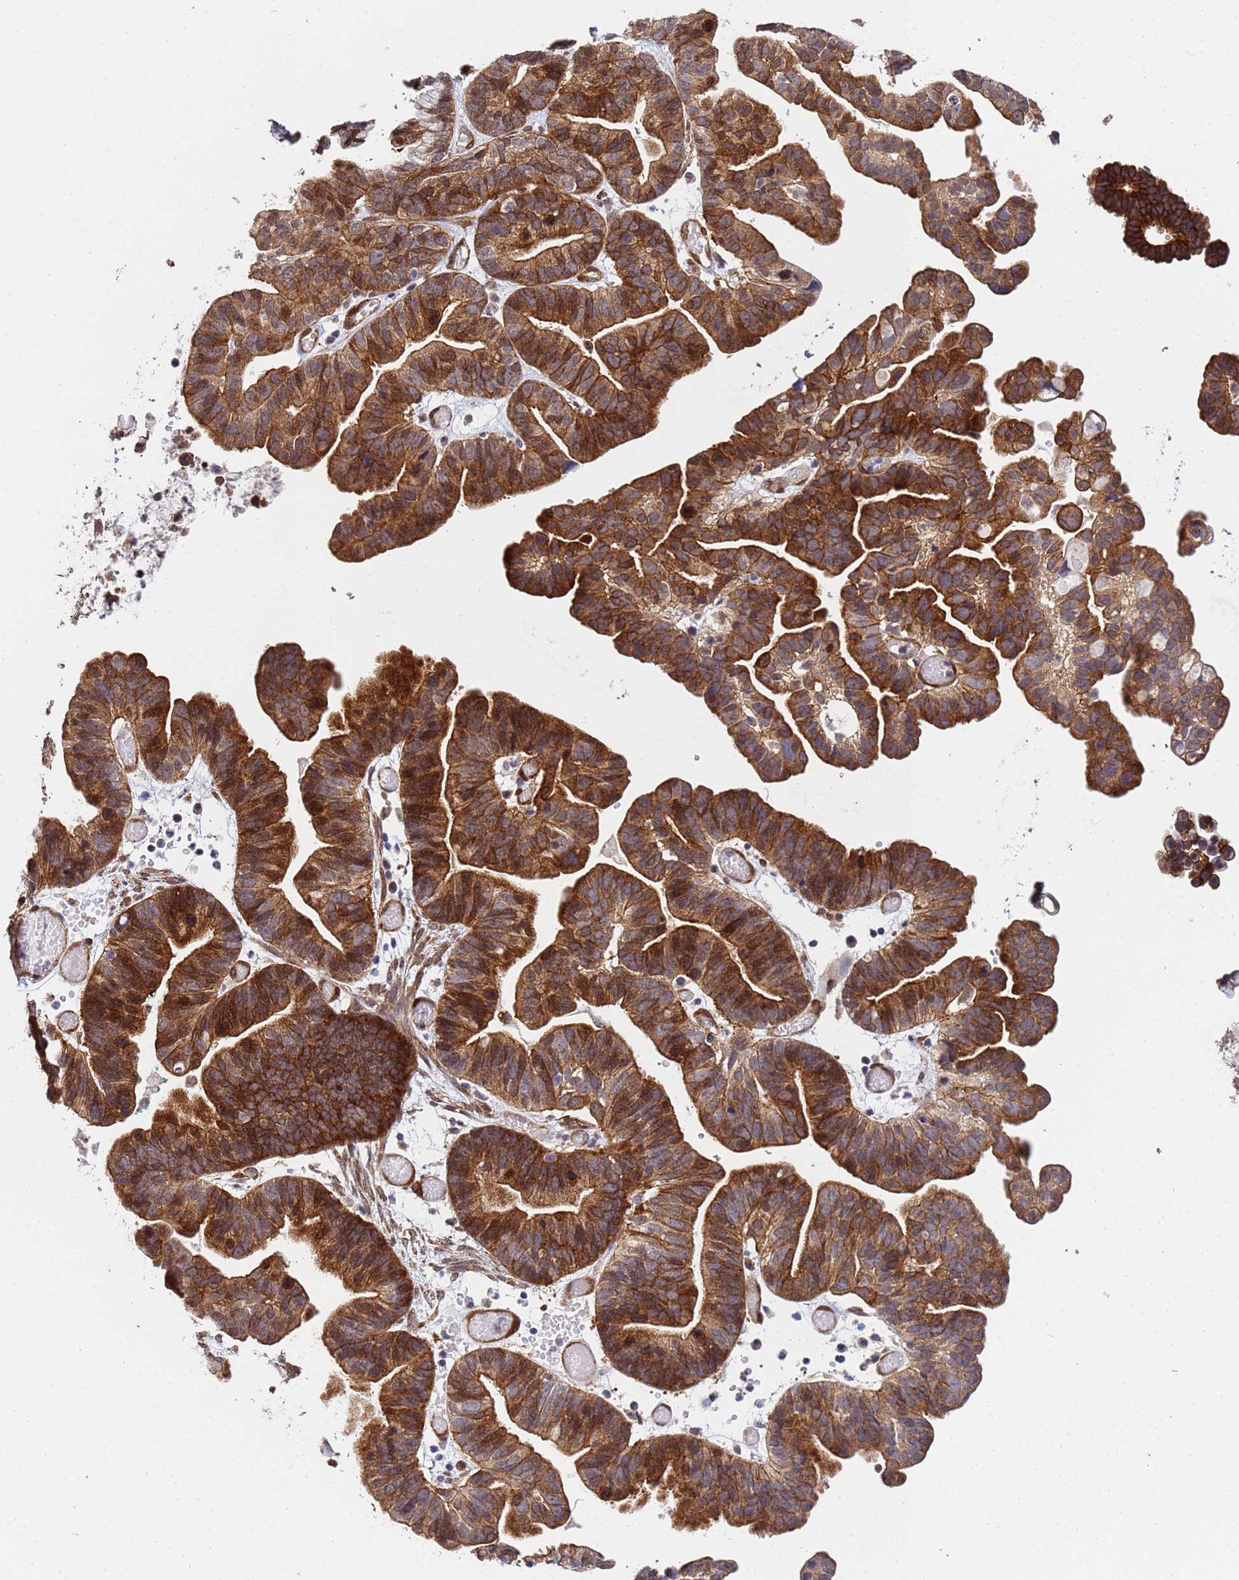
{"staining": {"intensity": "strong", "quantity": ">75%", "location": "cytoplasmic/membranous"}, "tissue": "ovarian cancer", "cell_type": "Tumor cells", "image_type": "cancer", "snomed": [{"axis": "morphology", "description": "Cystadenocarcinoma, serous, NOS"}, {"axis": "topography", "description": "Ovary"}], "caption": "IHC of human ovarian serous cystadenocarcinoma shows high levels of strong cytoplasmic/membranous staining in about >75% of tumor cells.", "gene": "TRIP6", "patient": {"sex": "female", "age": 56}}